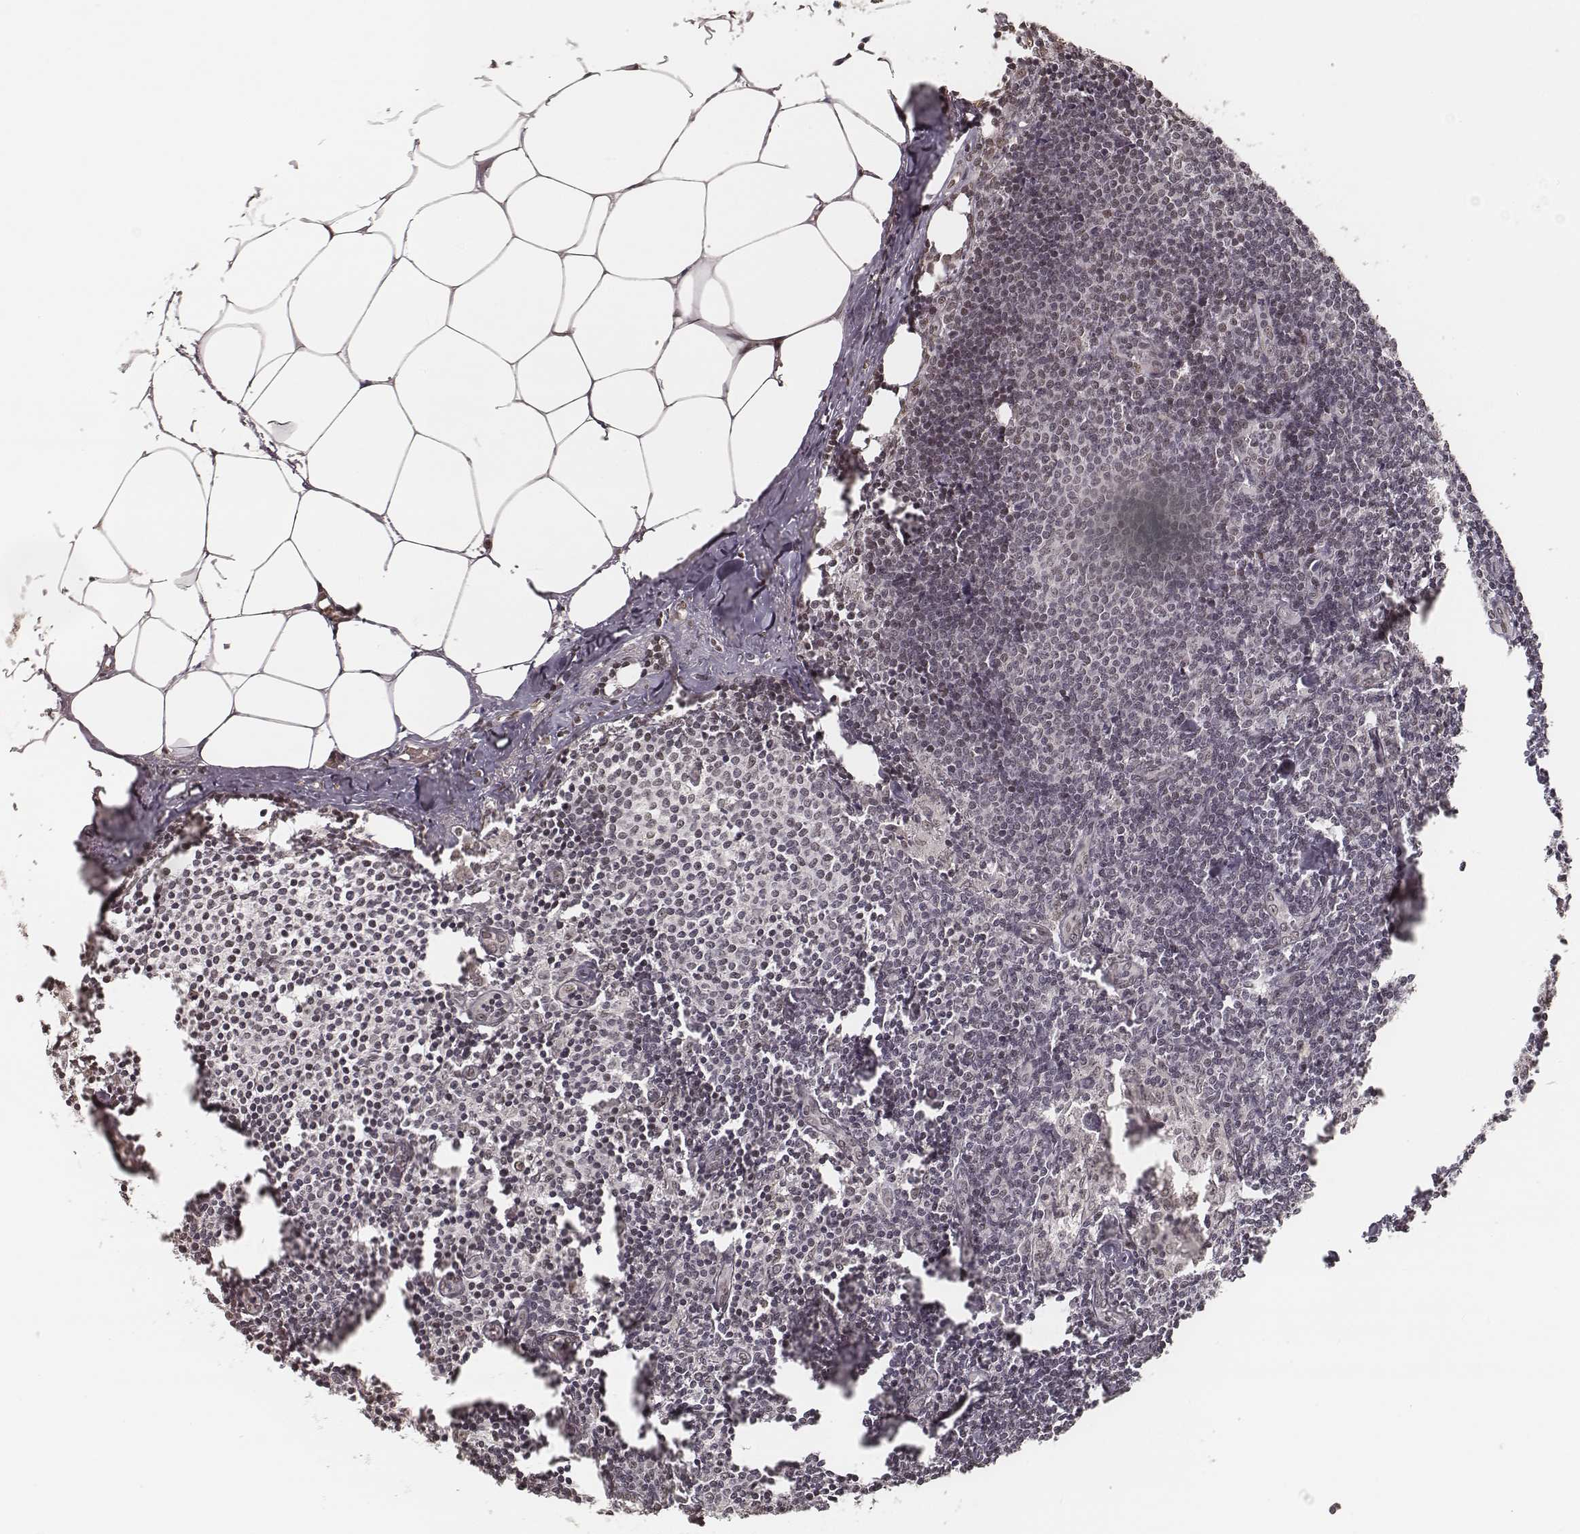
{"staining": {"intensity": "weak", "quantity": "<25%", "location": "nuclear"}, "tissue": "lymph node", "cell_type": "Non-germinal center cells", "image_type": "normal", "snomed": [{"axis": "morphology", "description": "Normal tissue, NOS"}, {"axis": "topography", "description": "Lymph node"}], "caption": "This histopathology image is of unremarkable lymph node stained with immunohistochemistry (IHC) to label a protein in brown with the nuclei are counter-stained blue. There is no staining in non-germinal center cells.", "gene": "HMGA2", "patient": {"sex": "female", "age": 69}}